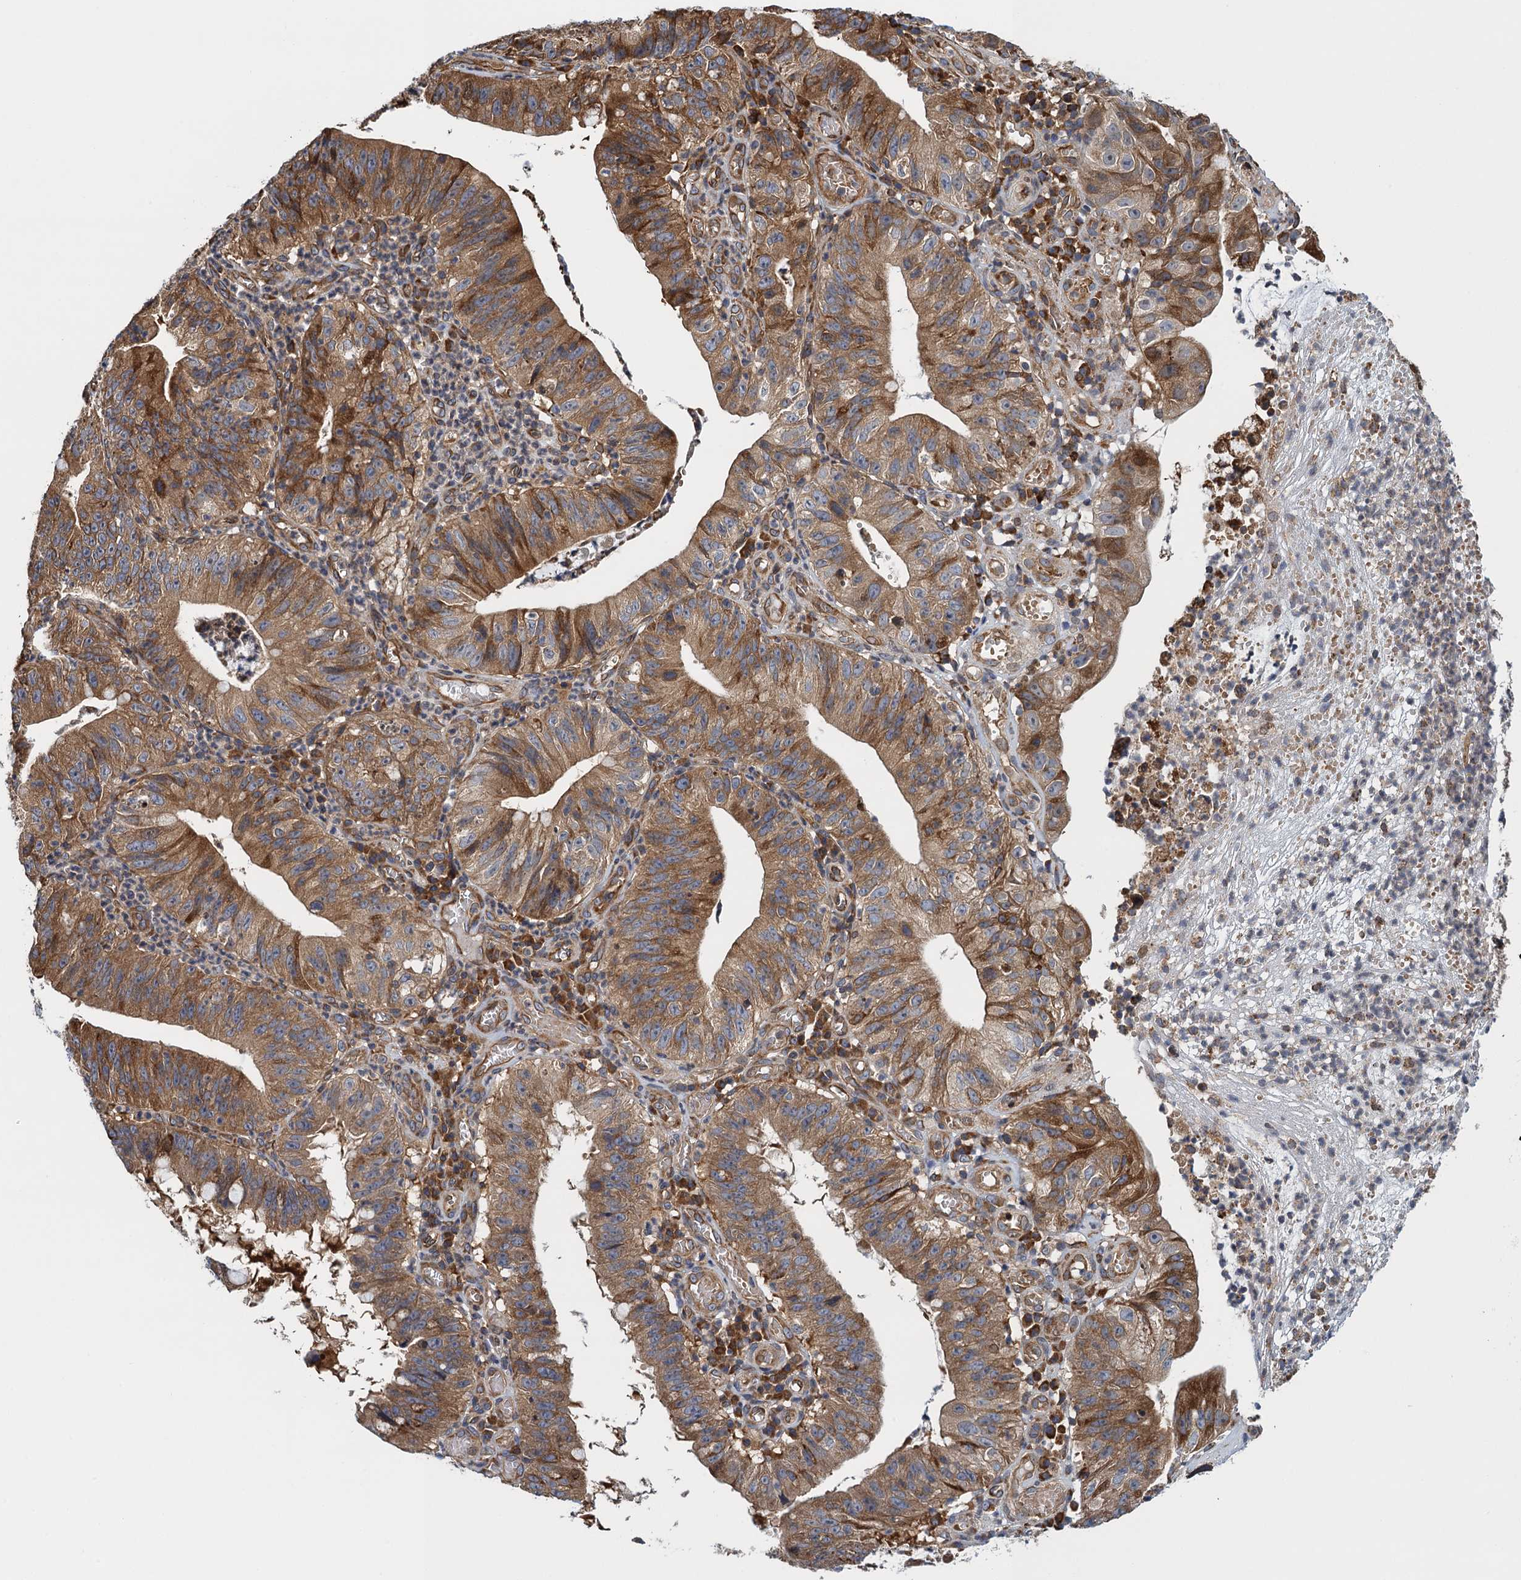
{"staining": {"intensity": "moderate", "quantity": ">75%", "location": "cytoplasmic/membranous"}, "tissue": "stomach cancer", "cell_type": "Tumor cells", "image_type": "cancer", "snomed": [{"axis": "morphology", "description": "Adenocarcinoma, NOS"}, {"axis": "topography", "description": "Stomach"}], "caption": "This image reveals stomach adenocarcinoma stained with IHC to label a protein in brown. The cytoplasmic/membranous of tumor cells show moderate positivity for the protein. Nuclei are counter-stained blue.", "gene": "MDM1", "patient": {"sex": "male", "age": 59}}